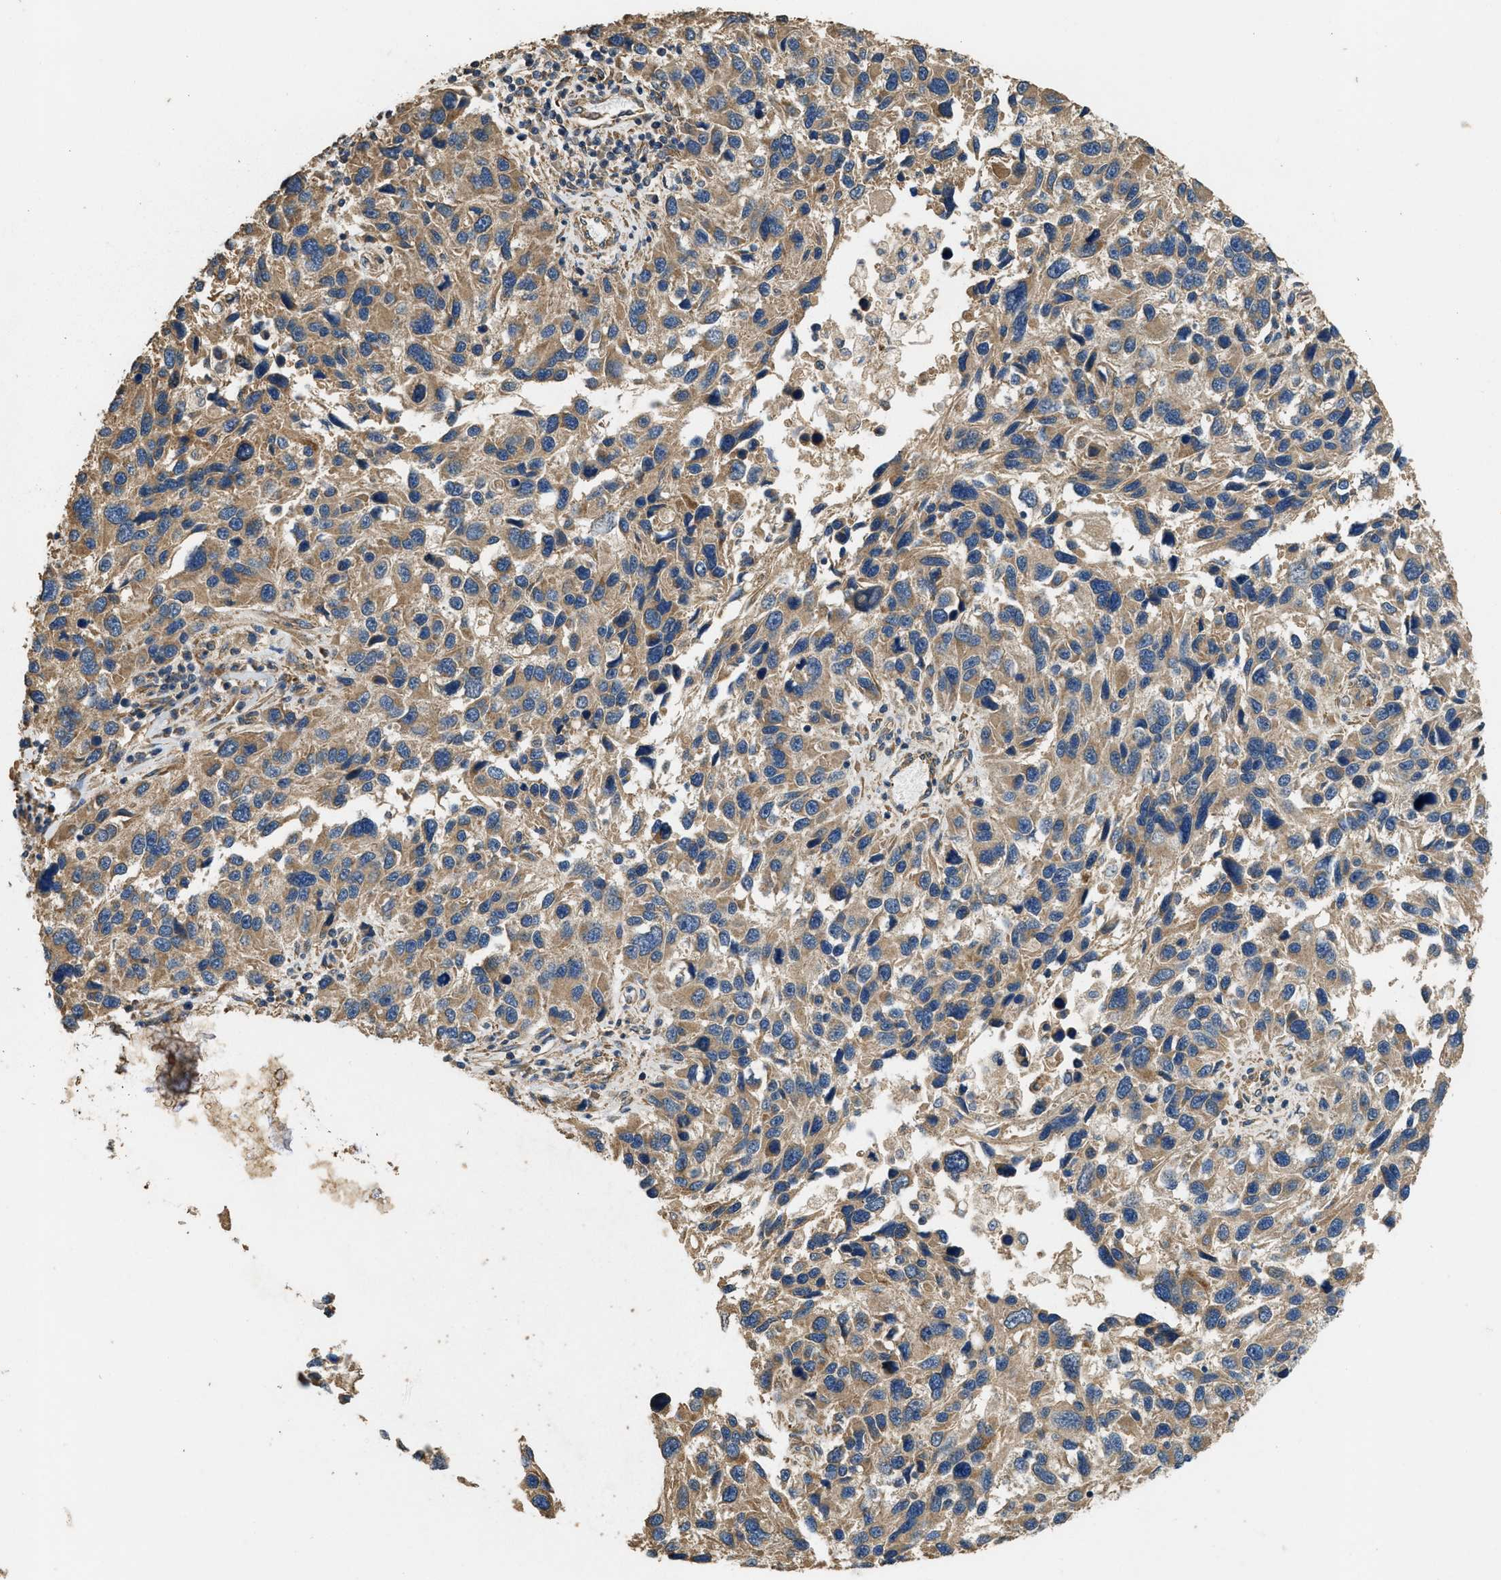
{"staining": {"intensity": "weak", "quantity": ">75%", "location": "cytoplasmic/membranous"}, "tissue": "melanoma", "cell_type": "Tumor cells", "image_type": "cancer", "snomed": [{"axis": "morphology", "description": "Malignant melanoma, NOS"}, {"axis": "topography", "description": "Skin"}], "caption": "The photomicrograph shows a brown stain indicating the presence of a protein in the cytoplasmic/membranous of tumor cells in malignant melanoma. (DAB = brown stain, brightfield microscopy at high magnification).", "gene": "THBS2", "patient": {"sex": "male", "age": 53}}